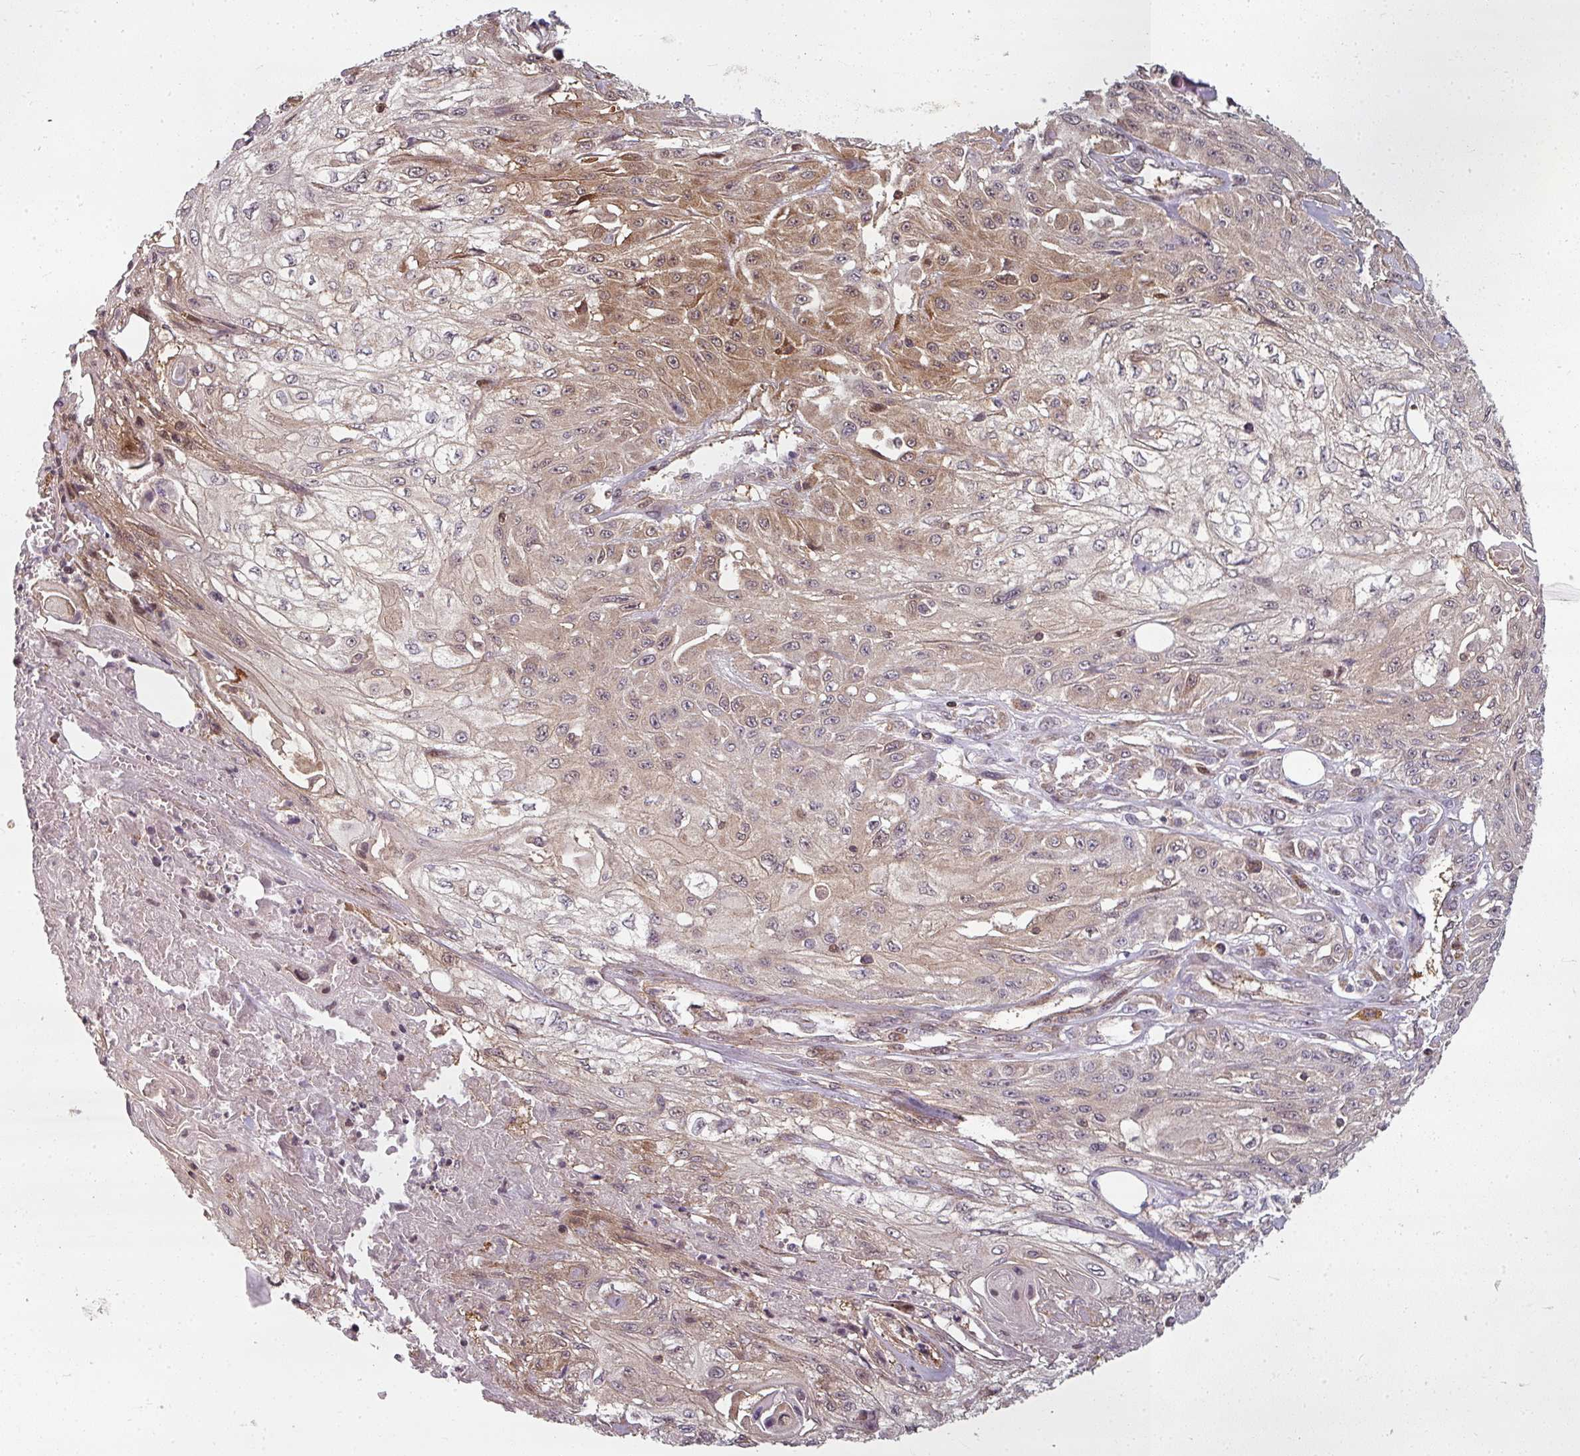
{"staining": {"intensity": "moderate", "quantity": "<25%", "location": "cytoplasmic/membranous"}, "tissue": "skin cancer", "cell_type": "Tumor cells", "image_type": "cancer", "snomed": [{"axis": "morphology", "description": "Squamous cell carcinoma, NOS"}, {"axis": "morphology", "description": "Squamous cell carcinoma, metastatic, NOS"}, {"axis": "topography", "description": "Skin"}, {"axis": "topography", "description": "Lymph node"}], "caption": "Skin squamous cell carcinoma was stained to show a protein in brown. There is low levels of moderate cytoplasmic/membranous positivity in approximately <25% of tumor cells. (DAB (3,3'-diaminobenzidine) IHC, brown staining for protein, blue staining for nuclei).", "gene": "CLIC1", "patient": {"sex": "male", "age": 75}}